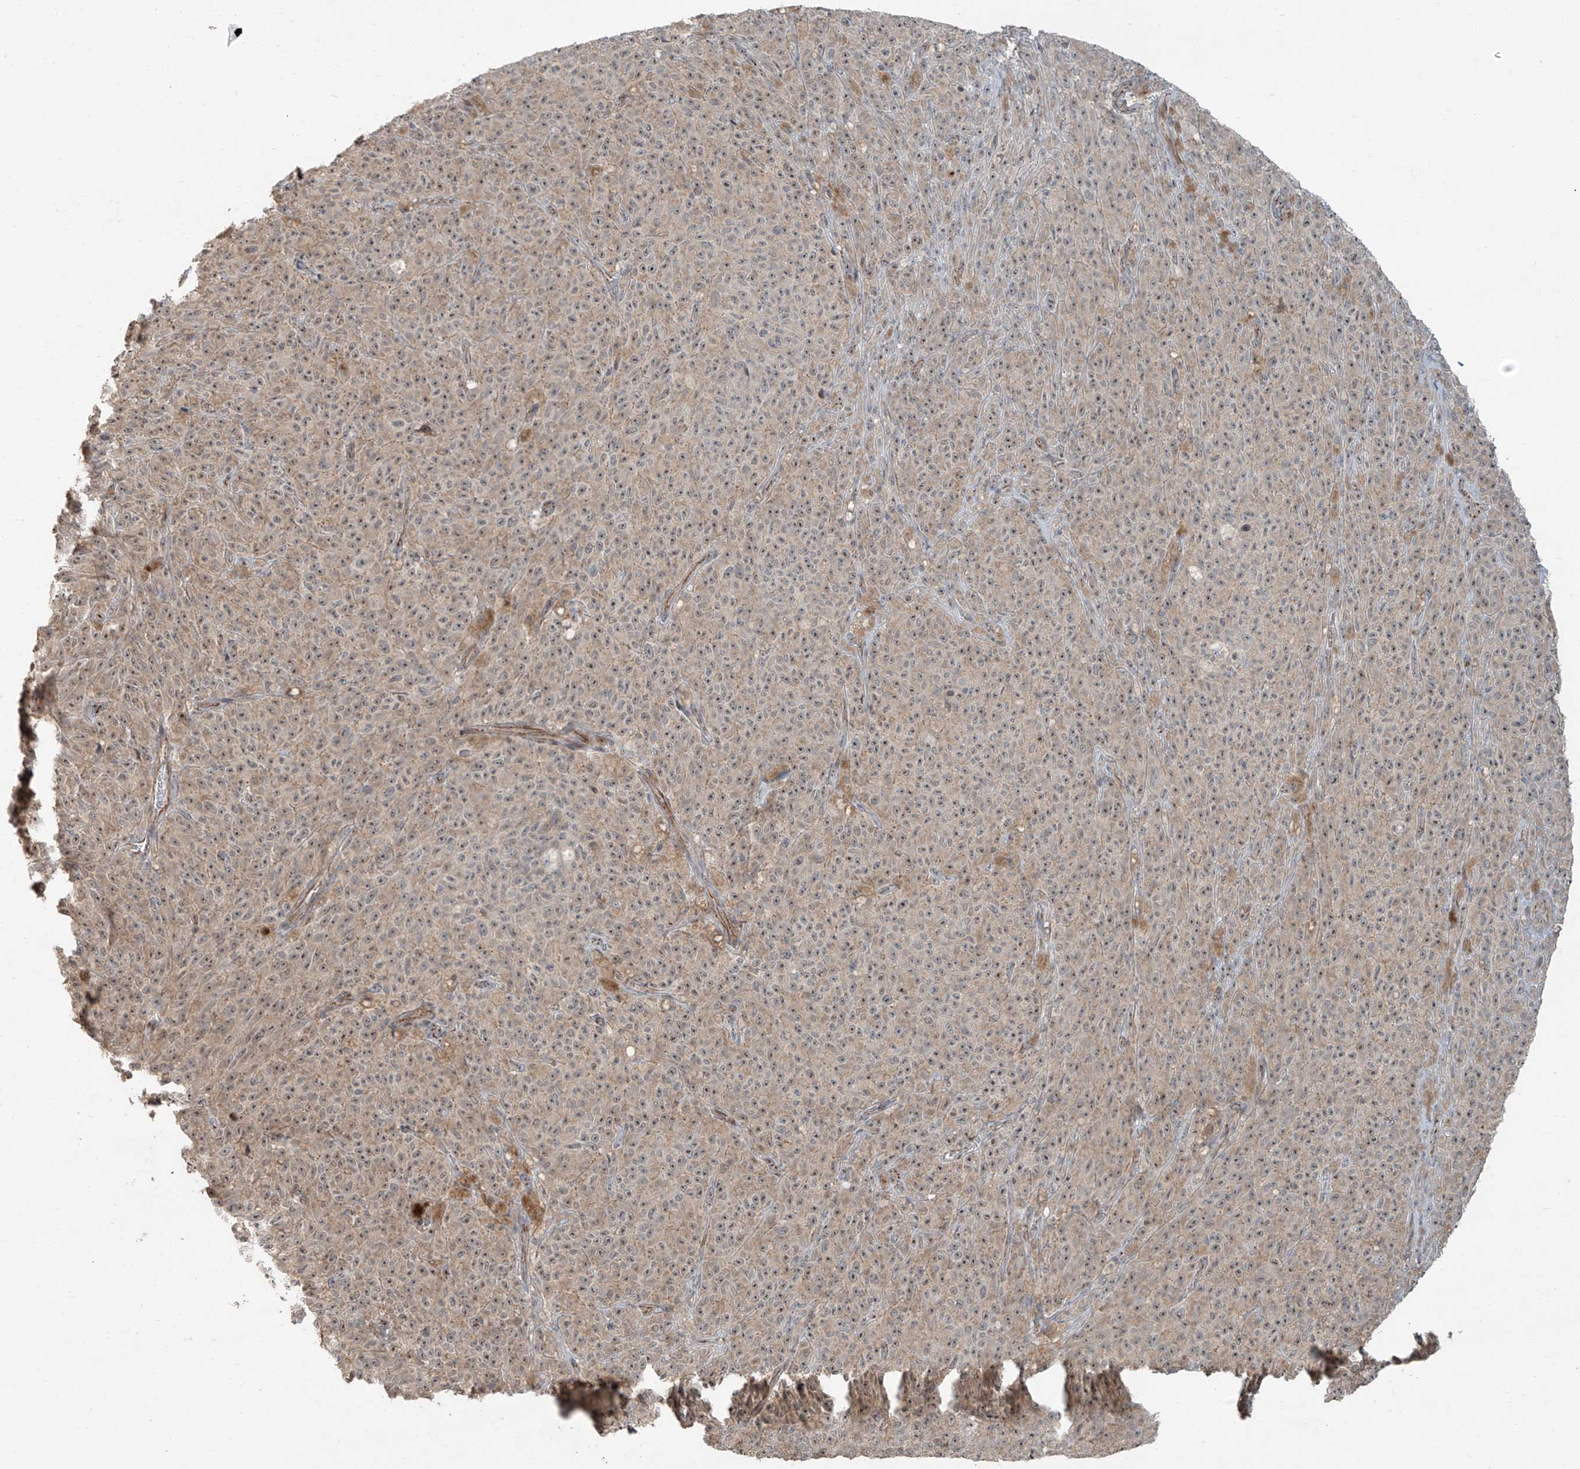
{"staining": {"intensity": "weak", "quantity": ">75%", "location": "cytoplasmic/membranous,nuclear"}, "tissue": "melanoma", "cell_type": "Tumor cells", "image_type": "cancer", "snomed": [{"axis": "morphology", "description": "Malignant melanoma, NOS"}, {"axis": "topography", "description": "Skin"}], "caption": "This histopathology image shows melanoma stained with IHC to label a protein in brown. The cytoplasmic/membranous and nuclear of tumor cells show weak positivity for the protein. Nuclei are counter-stained blue.", "gene": "ZNF16", "patient": {"sex": "female", "age": 82}}